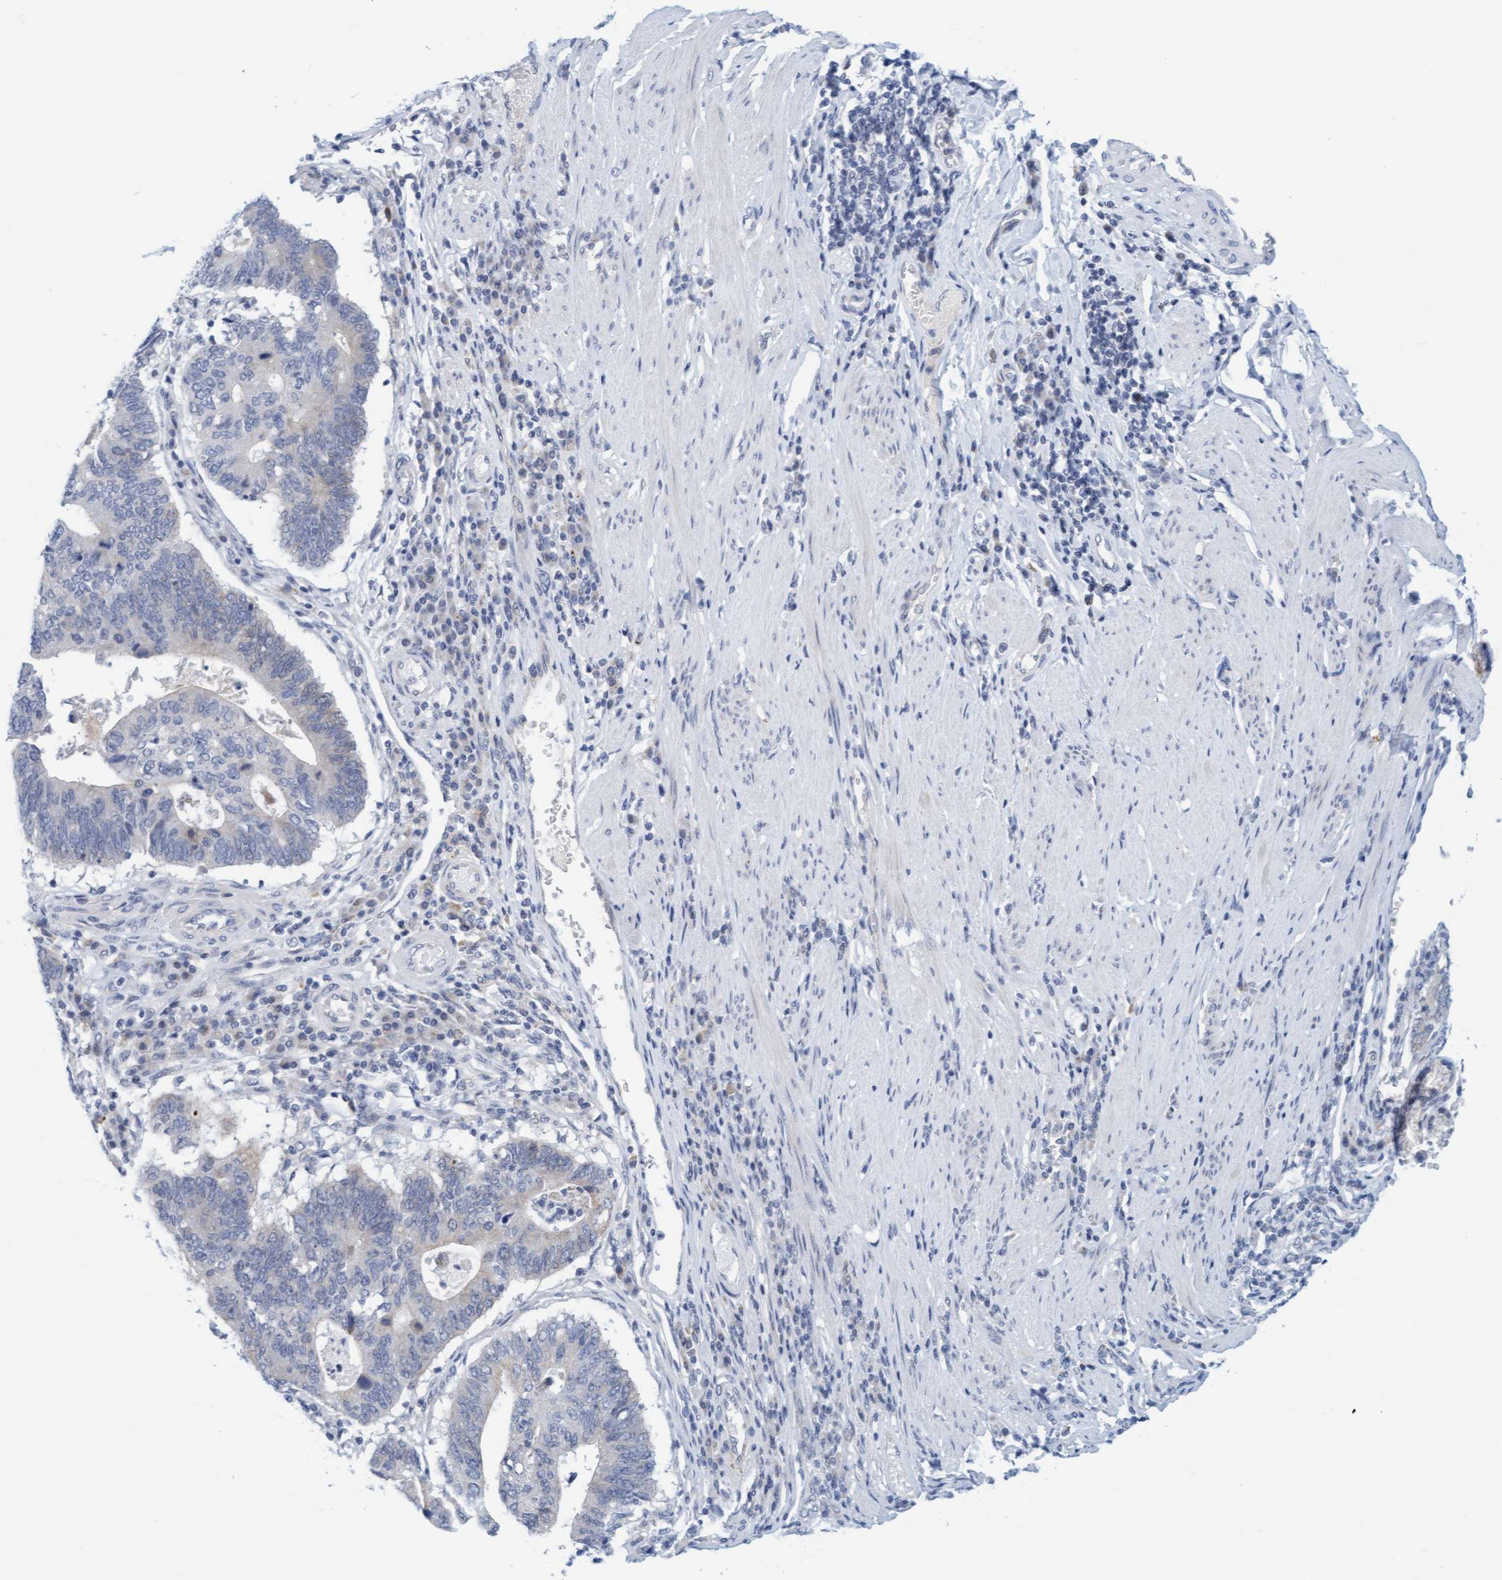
{"staining": {"intensity": "negative", "quantity": "none", "location": "none"}, "tissue": "stomach cancer", "cell_type": "Tumor cells", "image_type": "cancer", "snomed": [{"axis": "morphology", "description": "Adenocarcinoma, NOS"}, {"axis": "topography", "description": "Stomach"}], "caption": "This is a photomicrograph of immunohistochemistry (IHC) staining of stomach cancer, which shows no expression in tumor cells.", "gene": "CPA3", "patient": {"sex": "male", "age": 59}}